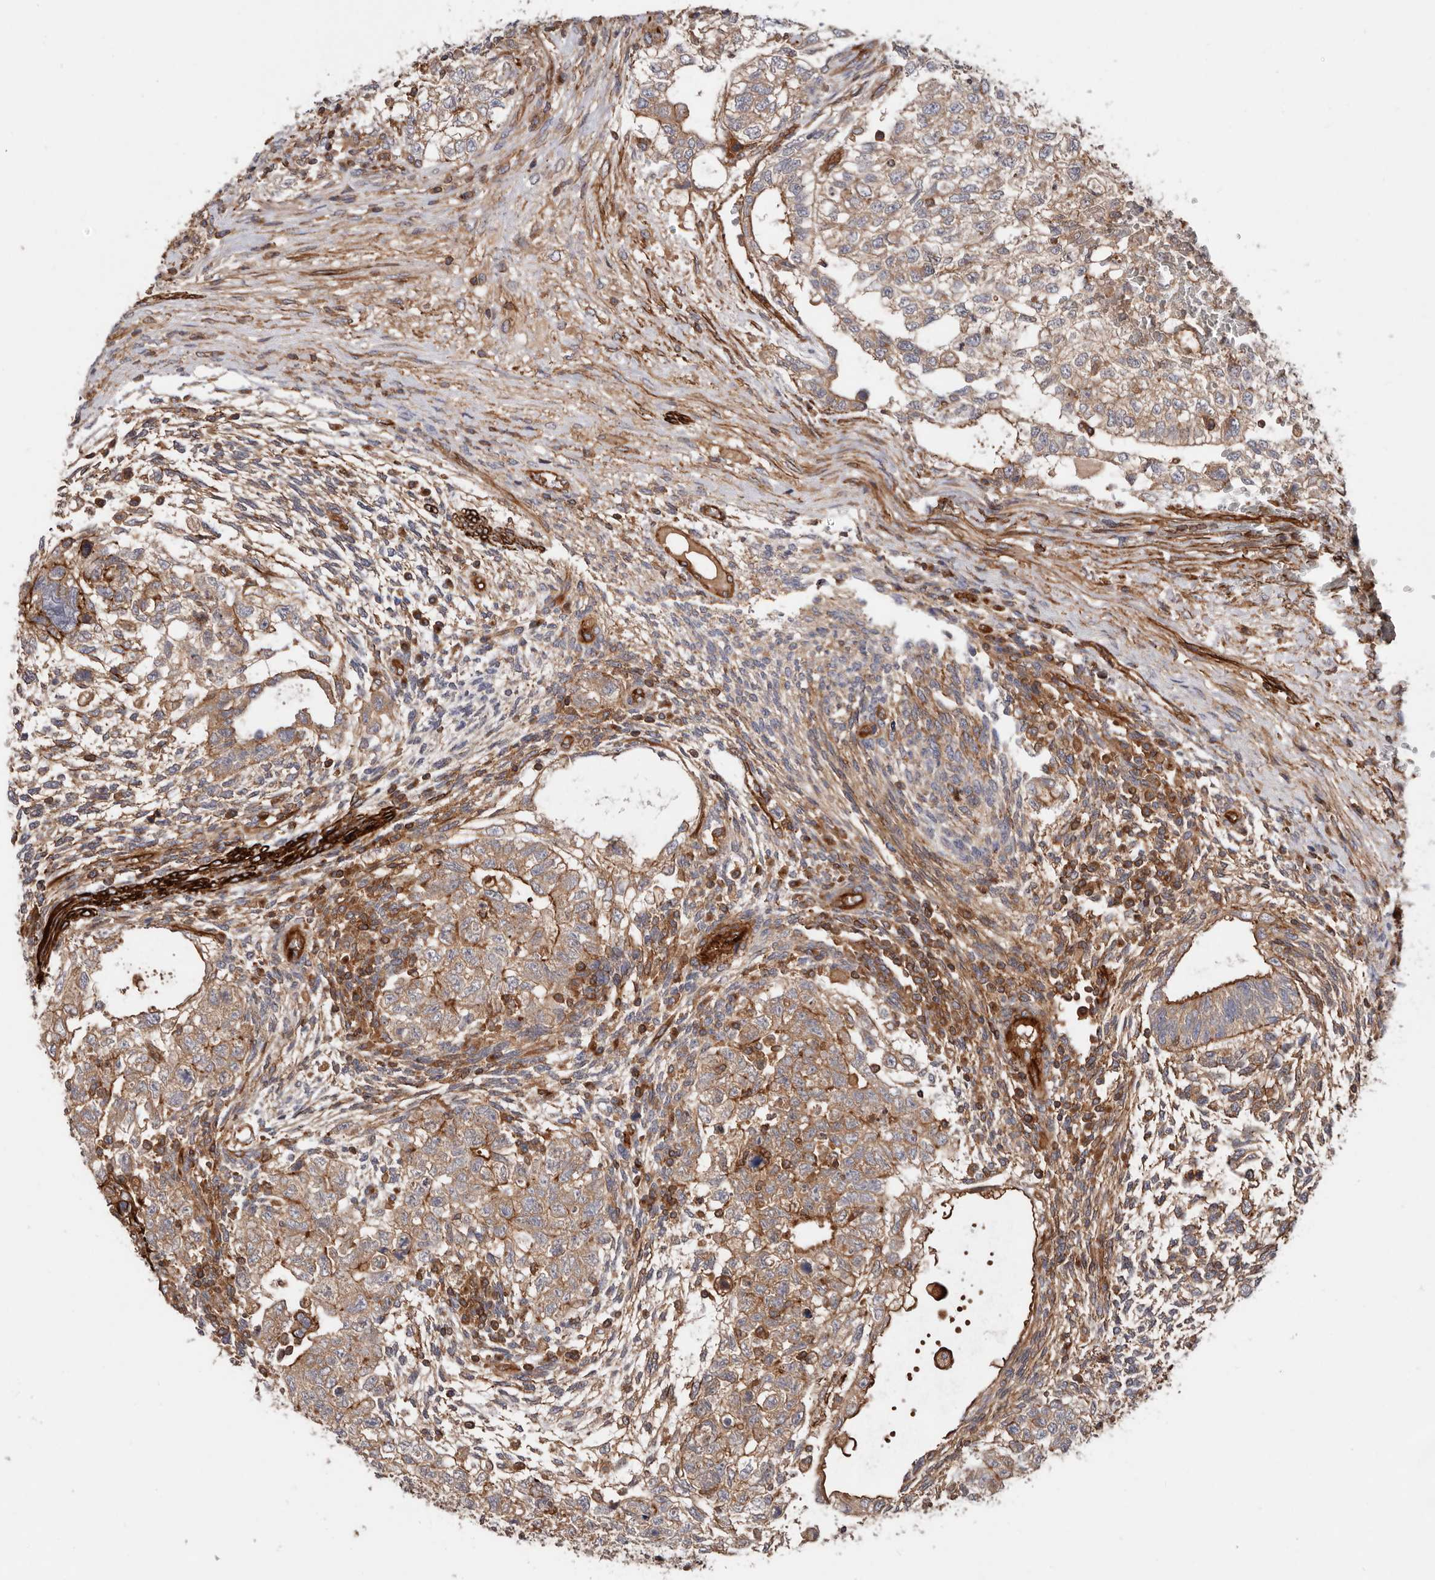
{"staining": {"intensity": "moderate", "quantity": ">75%", "location": "cytoplasmic/membranous"}, "tissue": "testis cancer", "cell_type": "Tumor cells", "image_type": "cancer", "snomed": [{"axis": "morphology", "description": "Carcinoma, Embryonal, NOS"}, {"axis": "topography", "description": "Testis"}], "caption": "Moderate cytoplasmic/membranous positivity is present in approximately >75% of tumor cells in embryonal carcinoma (testis).", "gene": "TMC7", "patient": {"sex": "male", "age": 37}}